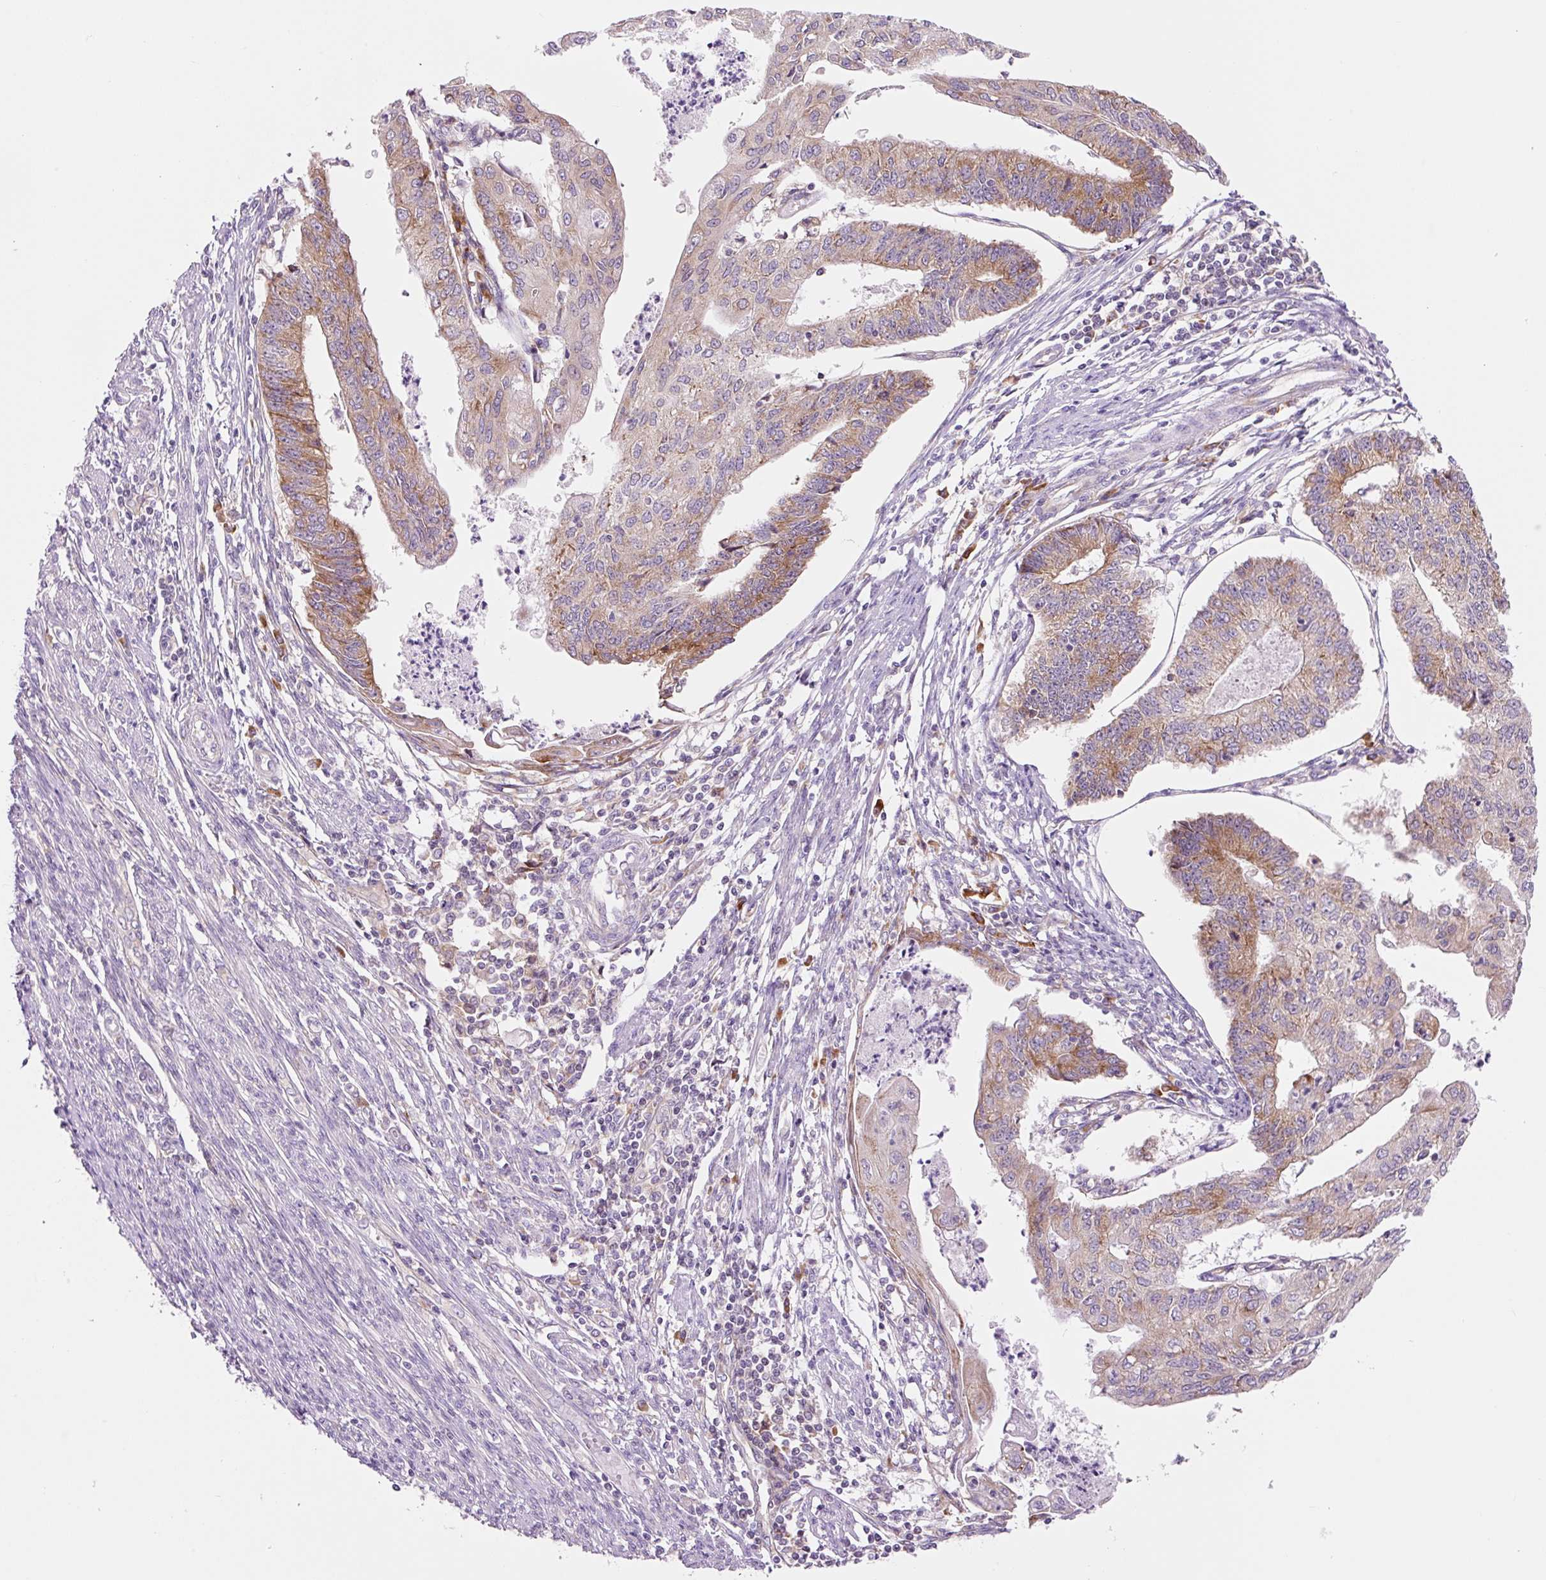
{"staining": {"intensity": "moderate", "quantity": "25%-75%", "location": "cytoplasmic/membranous"}, "tissue": "endometrial cancer", "cell_type": "Tumor cells", "image_type": "cancer", "snomed": [{"axis": "morphology", "description": "Adenocarcinoma, NOS"}, {"axis": "topography", "description": "Endometrium"}], "caption": "Protein expression analysis of endometrial cancer shows moderate cytoplasmic/membranous staining in approximately 25%-75% of tumor cells.", "gene": "RPL41", "patient": {"sex": "female", "age": 56}}